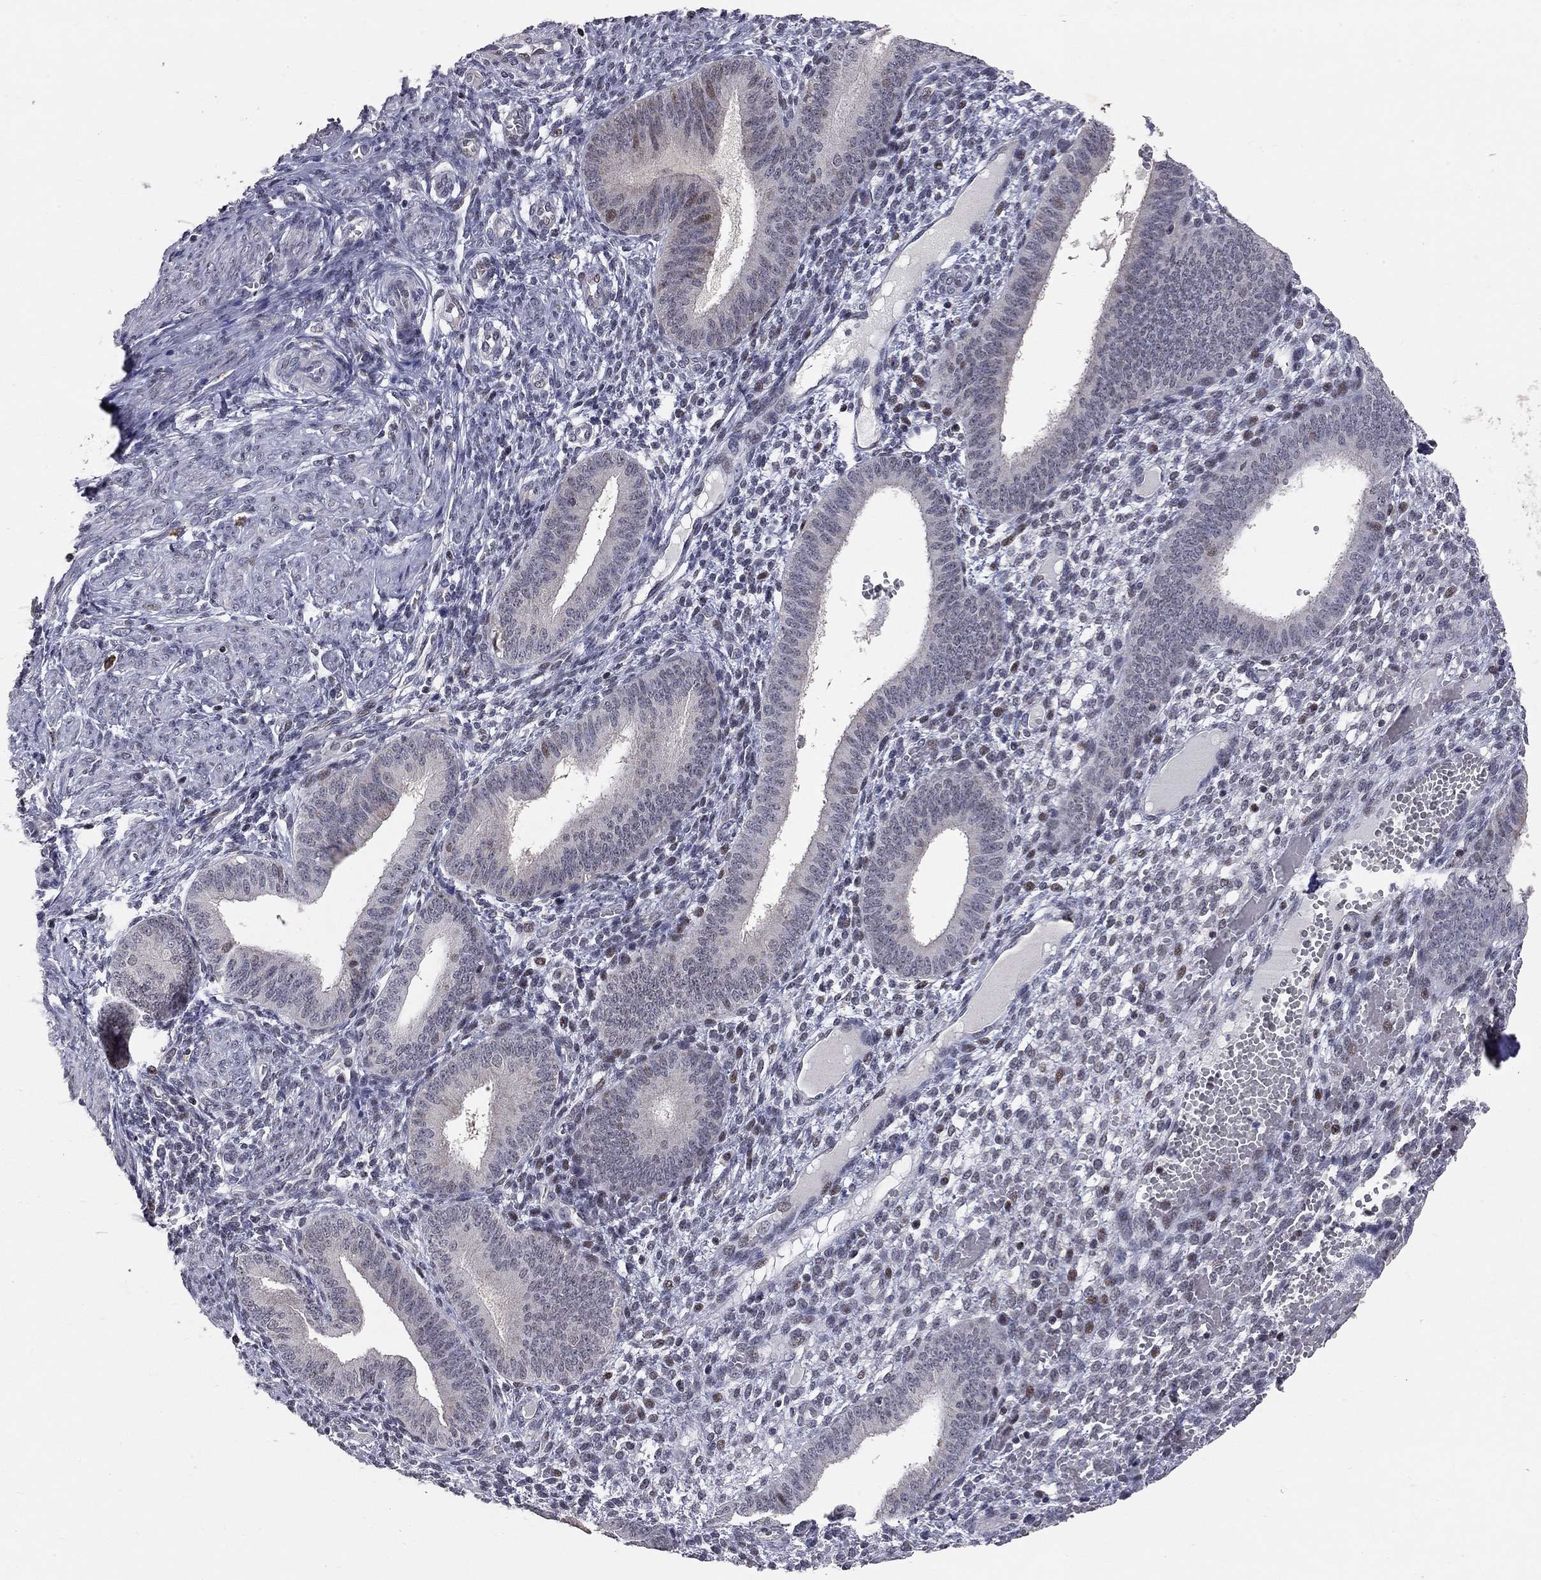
{"staining": {"intensity": "weak", "quantity": "<25%", "location": "nuclear"}, "tissue": "endometrium", "cell_type": "Cells in endometrial stroma", "image_type": "normal", "snomed": [{"axis": "morphology", "description": "Normal tissue, NOS"}, {"axis": "topography", "description": "Endometrium"}], "caption": "High magnification brightfield microscopy of normal endometrium stained with DAB (brown) and counterstained with hematoxylin (blue): cells in endometrial stroma show no significant positivity. (DAB (3,3'-diaminobenzidine) IHC visualized using brightfield microscopy, high magnification).", "gene": "HDAC3", "patient": {"sex": "female", "age": 42}}